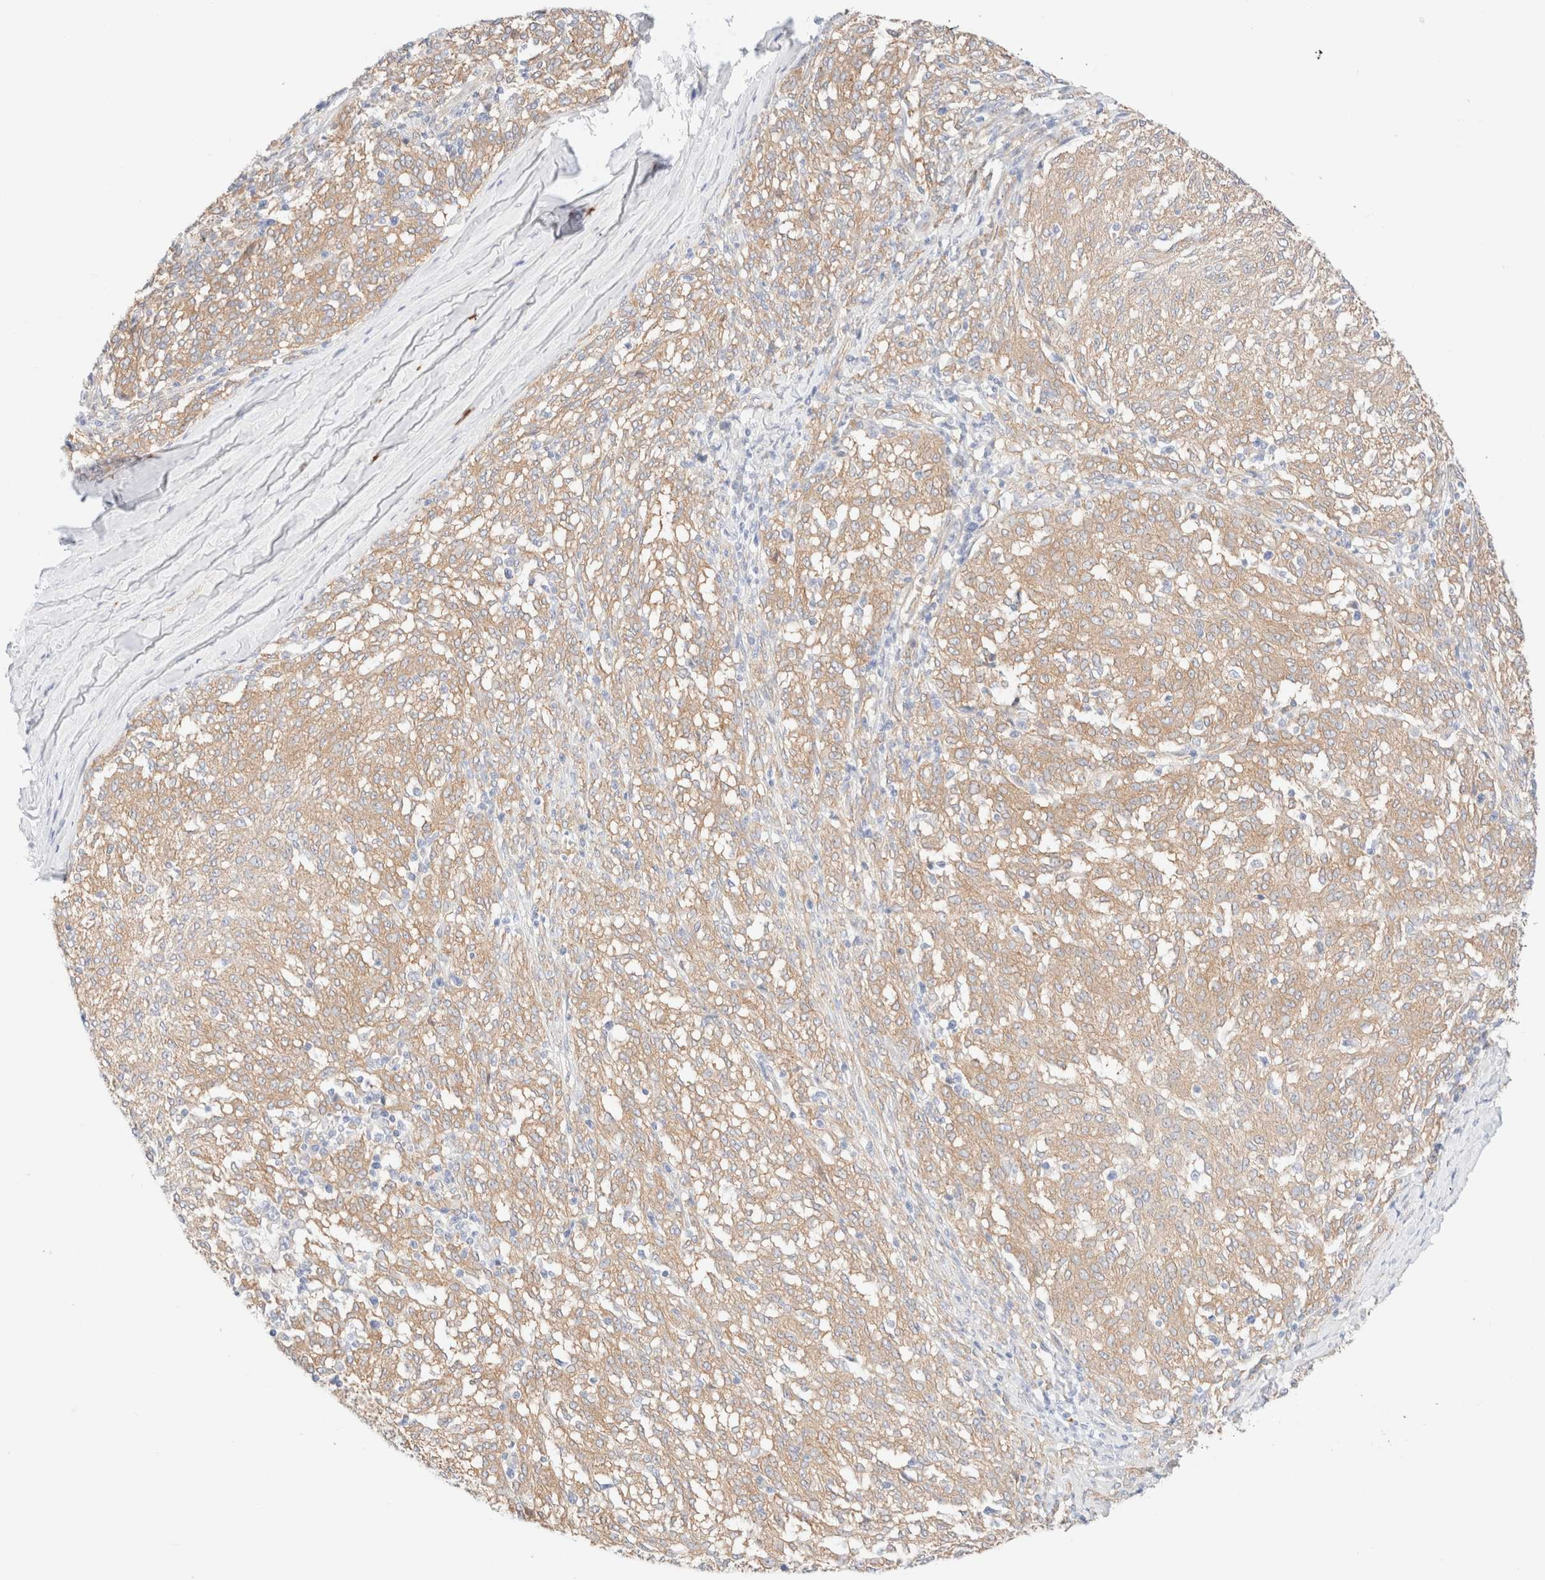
{"staining": {"intensity": "weak", "quantity": ">75%", "location": "cytoplasmic/membranous"}, "tissue": "melanoma", "cell_type": "Tumor cells", "image_type": "cancer", "snomed": [{"axis": "morphology", "description": "Malignant melanoma, NOS"}, {"axis": "topography", "description": "Skin"}], "caption": "Melanoma stained with IHC exhibits weak cytoplasmic/membranous expression in about >75% of tumor cells. (DAB (3,3'-diaminobenzidine) = brown stain, brightfield microscopy at high magnification).", "gene": "NIBAN2", "patient": {"sex": "female", "age": 72}}